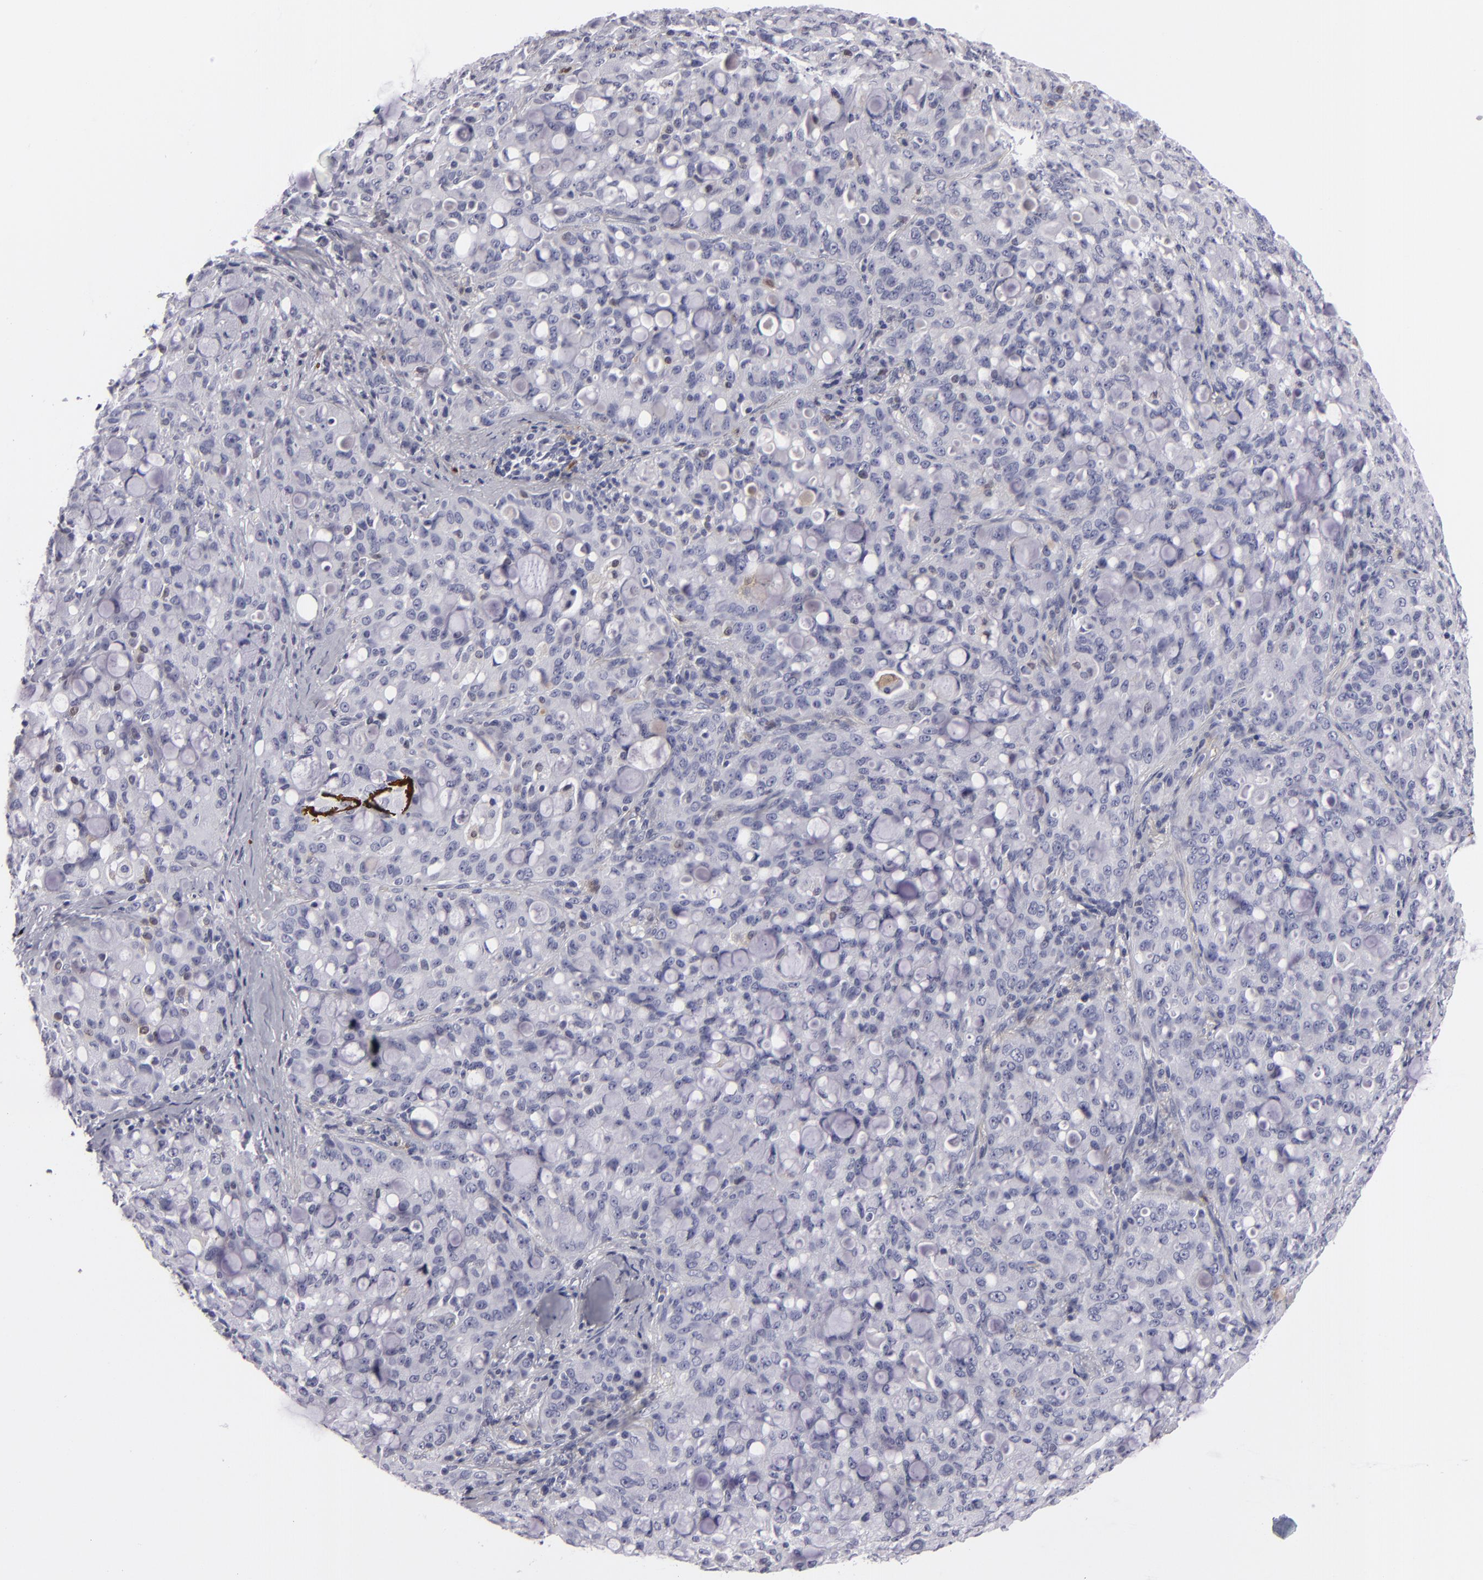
{"staining": {"intensity": "negative", "quantity": "none", "location": "none"}, "tissue": "lung cancer", "cell_type": "Tumor cells", "image_type": "cancer", "snomed": [{"axis": "morphology", "description": "Adenocarcinoma, NOS"}, {"axis": "topography", "description": "Lung"}], "caption": "Image shows no significant protein staining in tumor cells of lung cancer.", "gene": "F13A1", "patient": {"sex": "female", "age": 44}}